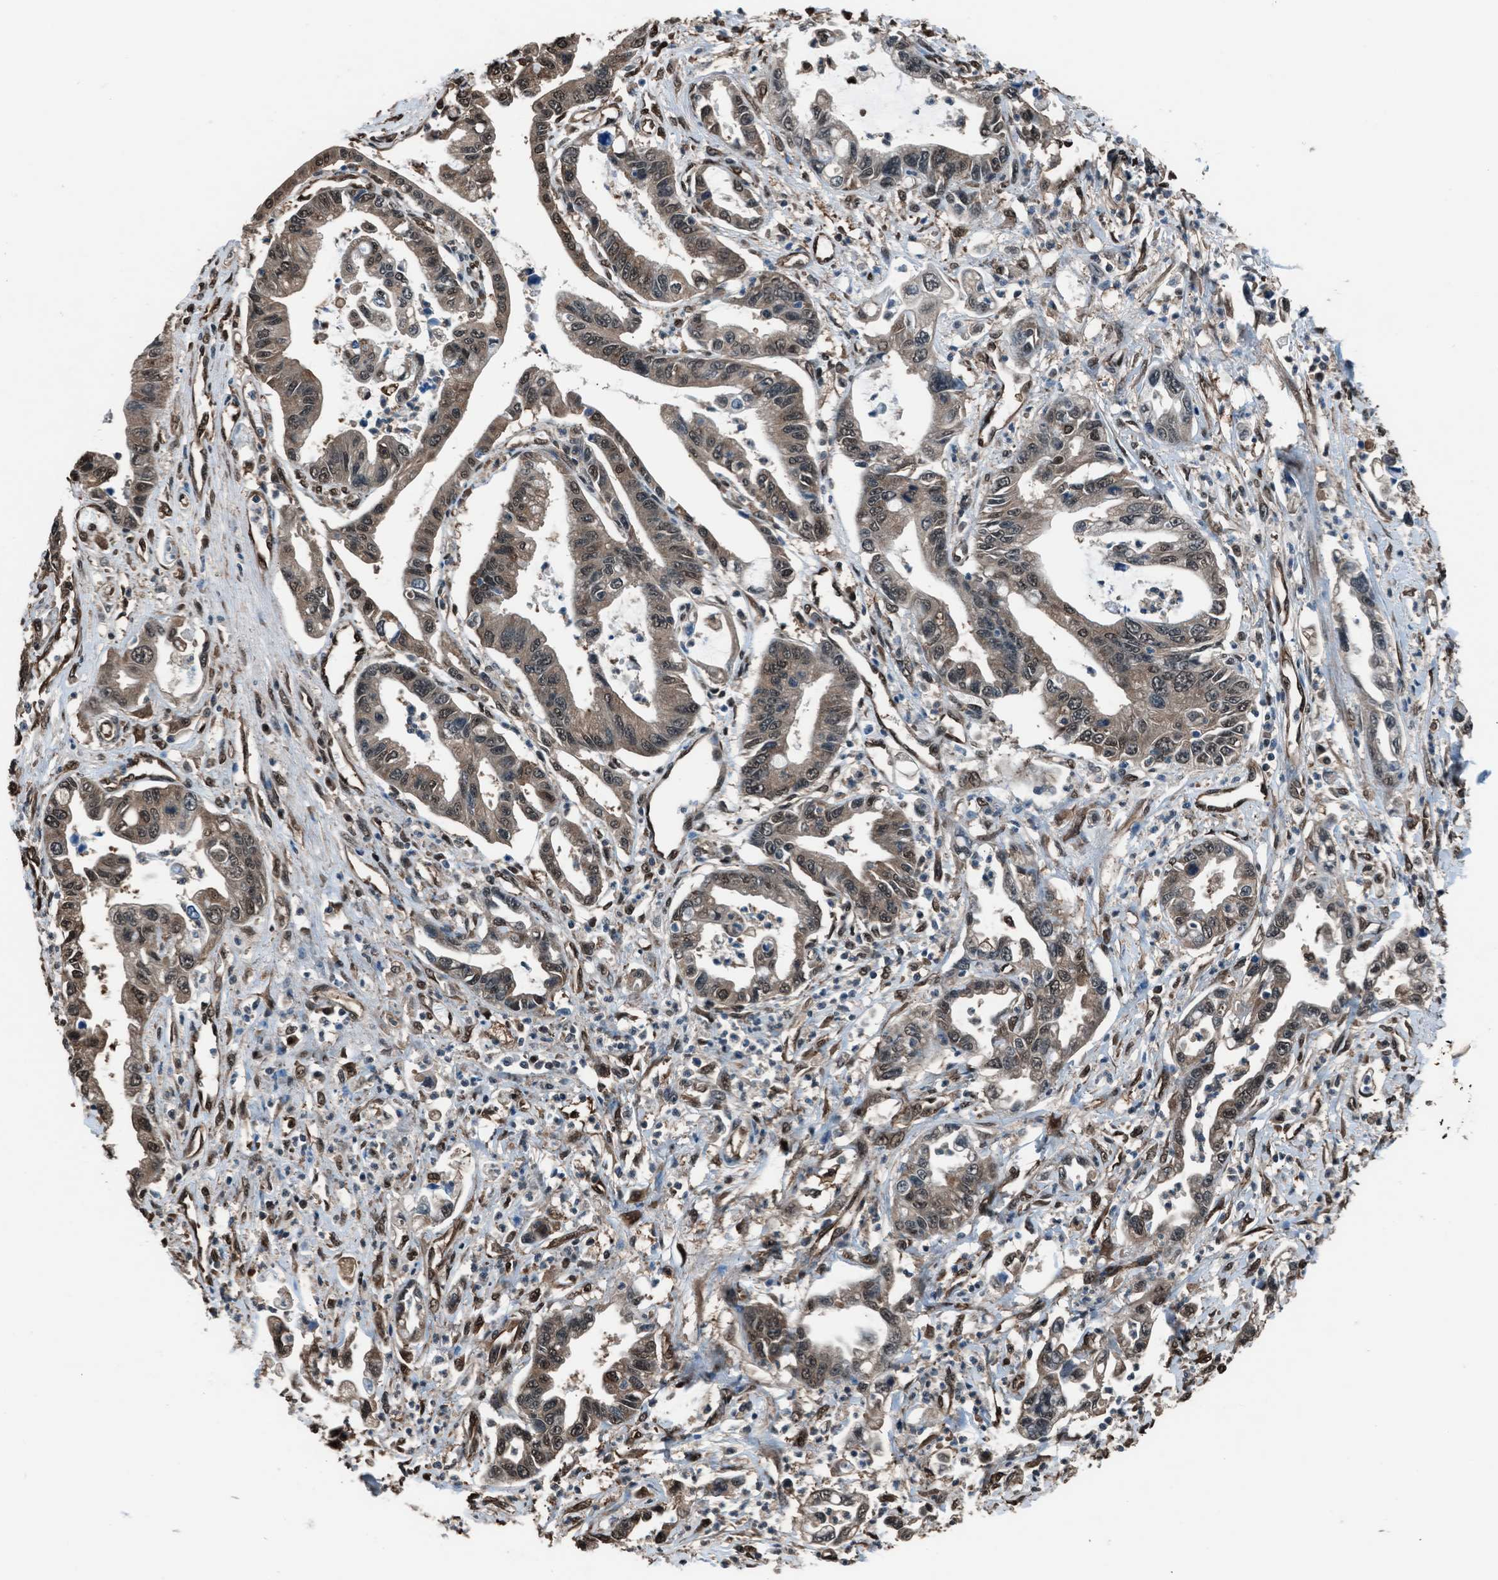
{"staining": {"intensity": "moderate", "quantity": ">75%", "location": "nuclear"}, "tissue": "pancreatic cancer", "cell_type": "Tumor cells", "image_type": "cancer", "snomed": [{"axis": "morphology", "description": "Adenocarcinoma, NOS"}, {"axis": "topography", "description": "Pancreas"}], "caption": "Pancreatic cancer (adenocarcinoma) stained with DAB immunohistochemistry demonstrates medium levels of moderate nuclear expression in approximately >75% of tumor cells.", "gene": "YWHAG", "patient": {"sex": "male", "age": 56}}